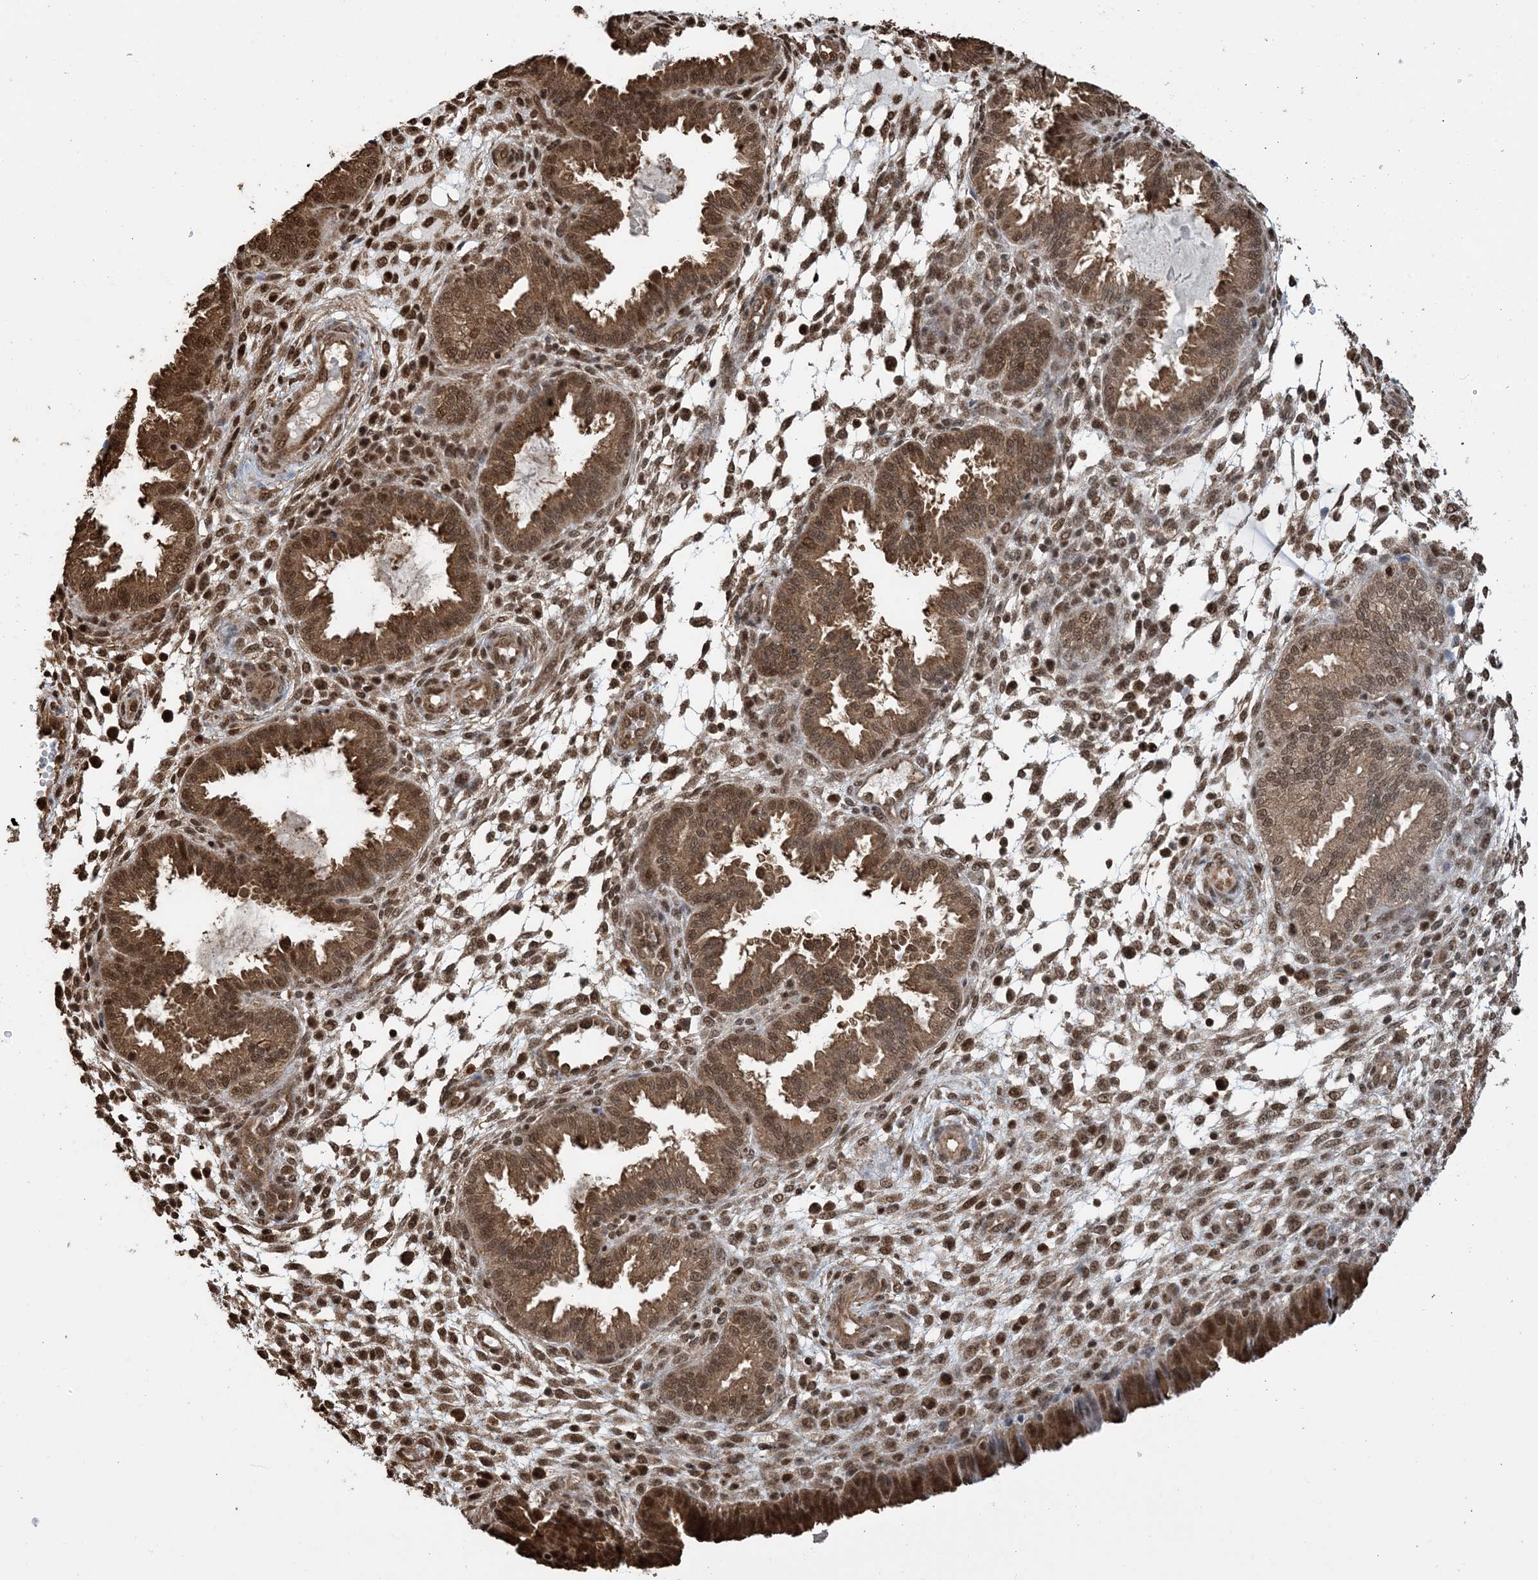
{"staining": {"intensity": "moderate", "quantity": ">75%", "location": "cytoplasmic/membranous,nuclear"}, "tissue": "endometrium", "cell_type": "Cells in endometrial stroma", "image_type": "normal", "snomed": [{"axis": "morphology", "description": "Normal tissue, NOS"}, {"axis": "topography", "description": "Endometrium"}], "caption": "Moderate cytoplasmic/membranous,nuclear positivity for a protein is appreciated in about >75% of cells in endometrial stroma of benign endometrium using IHC.", "gene": "HSPA1A", "patient": {"sex": "female", "age": 33}}